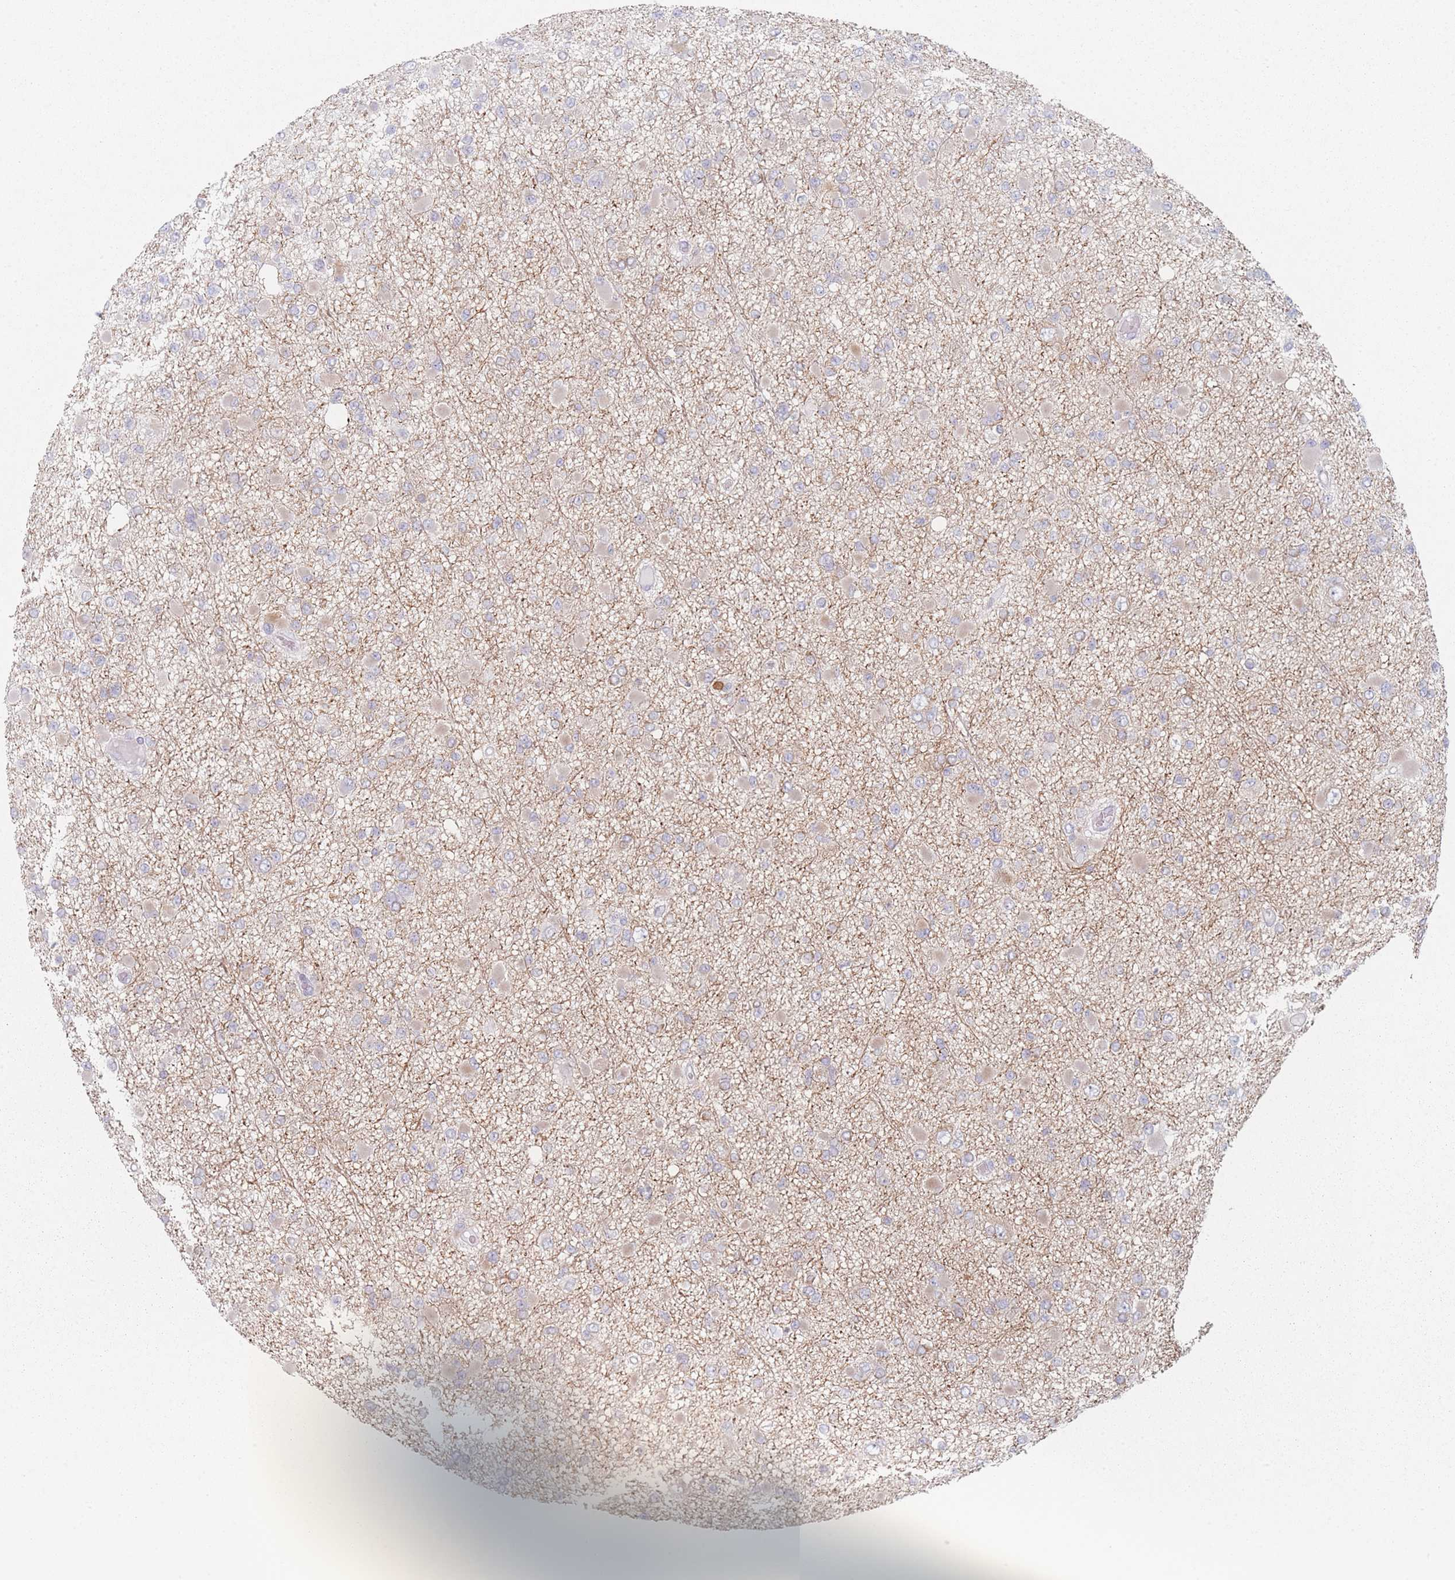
{"staining": {"intensity": "weak", "quantity": "25%-75%", "location": "cytoplasmic/membranous"}, "tissue": "glioma", "cell_type": "Tumor cells", "image_type": "cancer", "snomed": [{"axis": "morphology", "description": "Glioma, malignant, Low grade"}, {"axis": "topography", "description": "Brain"}], "caption": "Immunohistochemical staining of human malignant glioma (low-grade) exhibits low levels of weak cytoplasmic/membranous protein positivity in about 25%-75% of tumor cells.", "gene": "RNF4", "patient": {"sex": "female", "age": 22}}